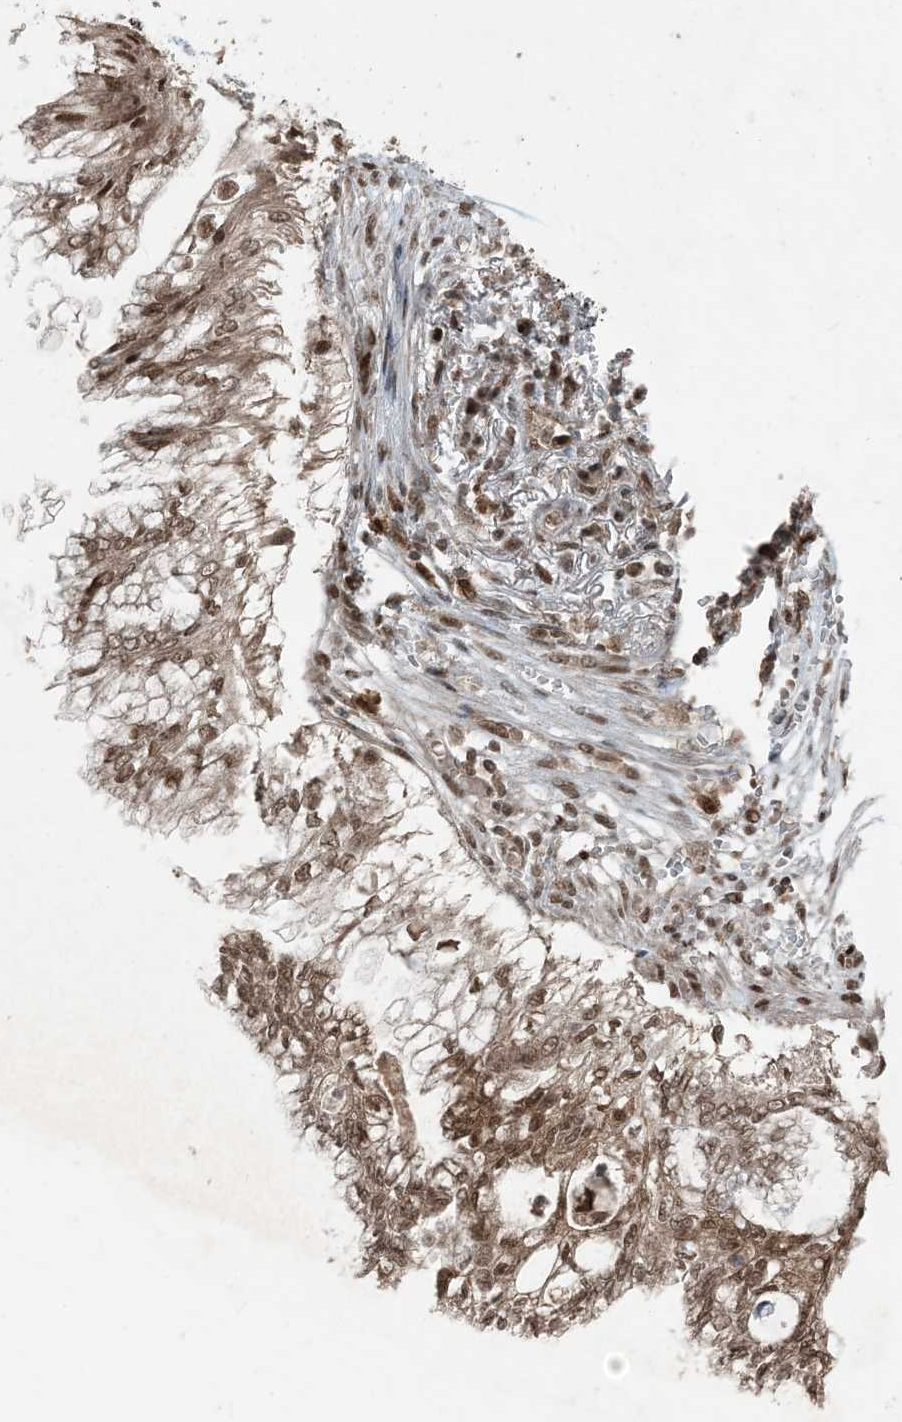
{"staining": {"intensity": "moderate", "quantity": ">75%", "location": "nuclear"}, "tissue": "lung cancer", "cell_type": "Tumor cells", "image_type": "cancer", "snomed": [{"axis": "morphology", "description": "Adenocarcinoma, NOS"}, {"axis": "topography", "description": "Lung"}], "caption": "DAB (3,3'-diaminobenzidine) immunohistochemical staining of human lung cancer displays moderate nuclear protein positivity in about >75% of tumor cells.", "gene": "TRAPPC12", "patient": {"sex": "female", "age": 70}}